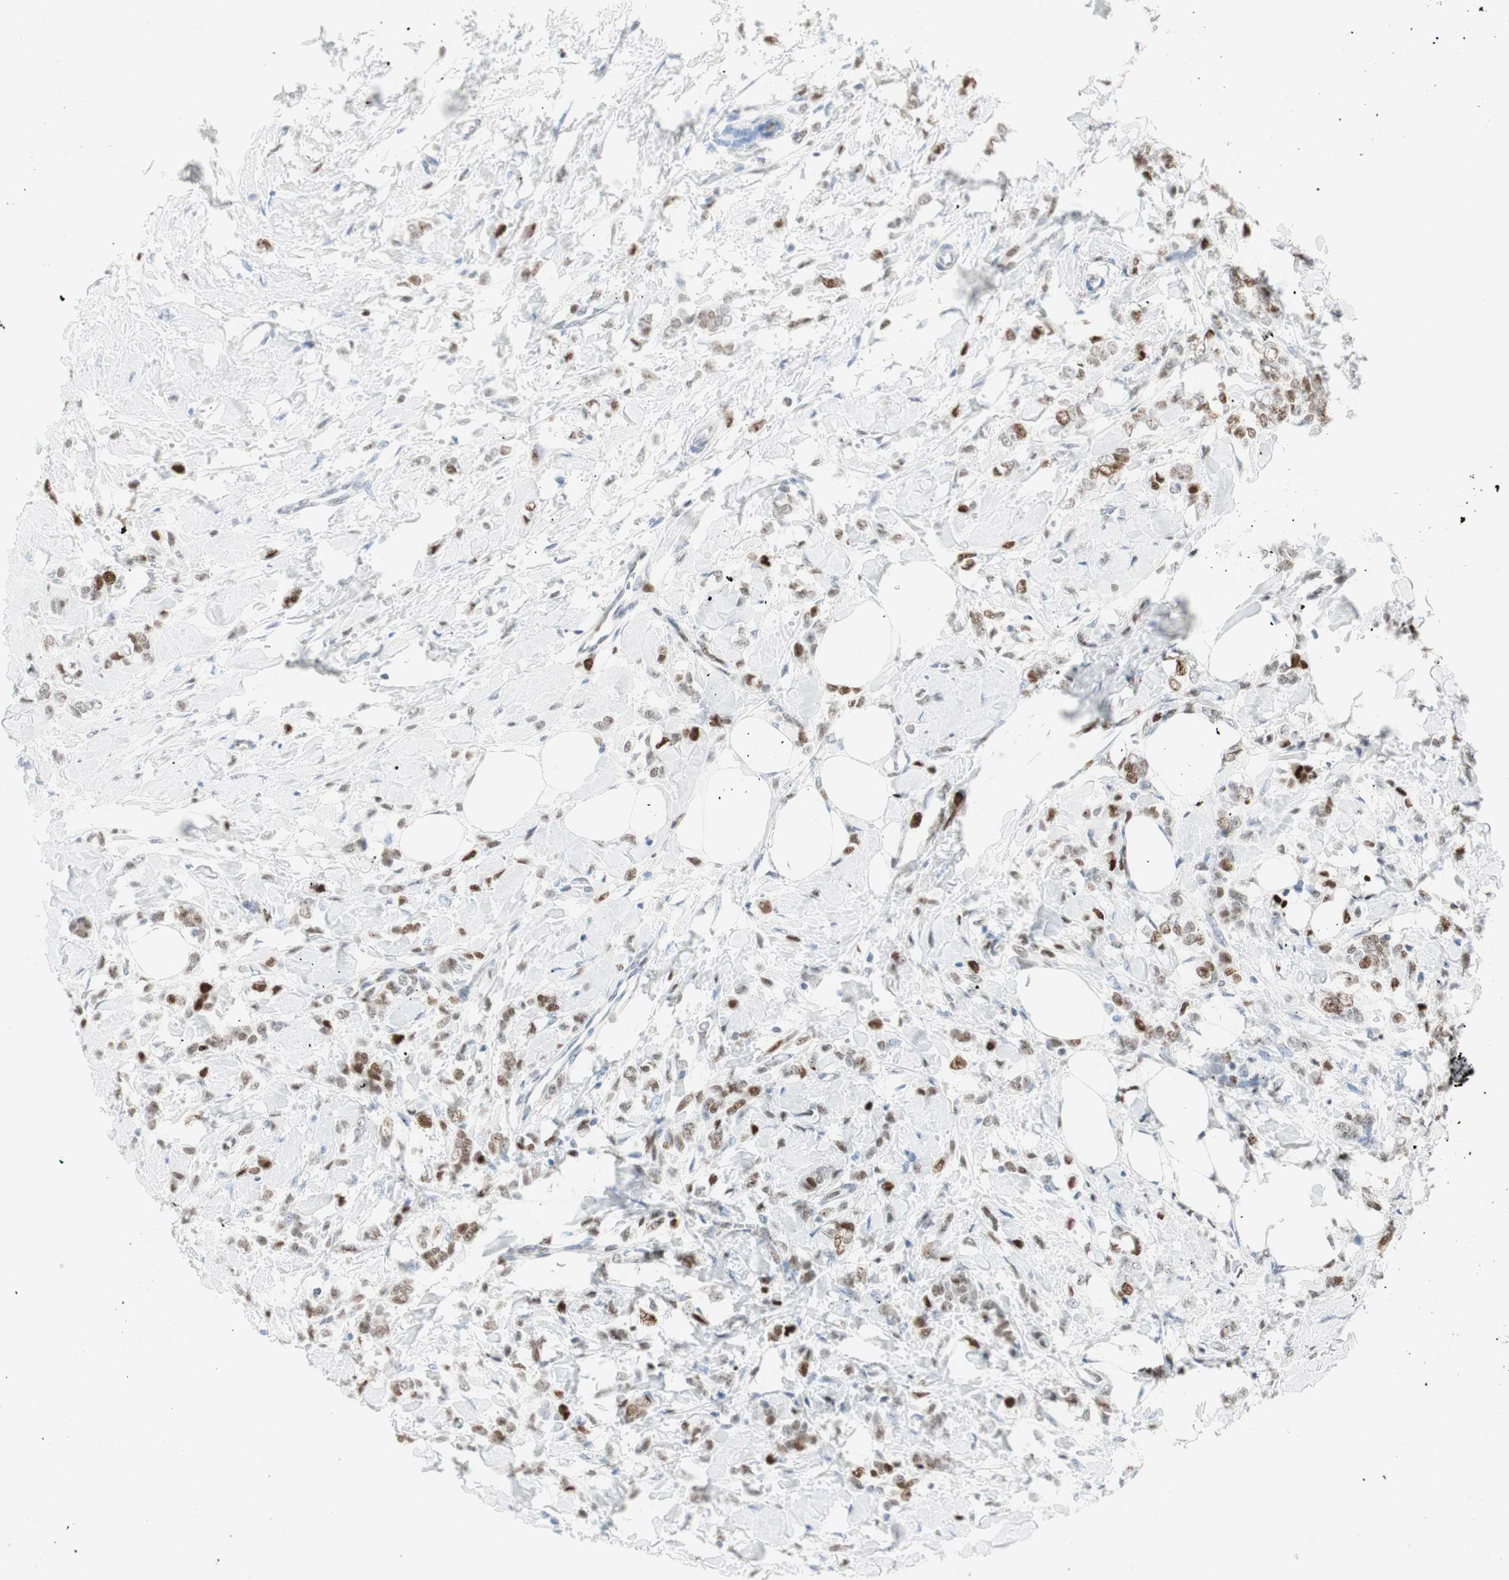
{"staining": {"intensity": "moderate", "quantity": "25%-75%", "location": "nuclear"}, "tissue": "breast cancer", "cell_type": "Tumor cells", "image_type": "cancer", "snomed": [{"axis": "morphology", "description": "Lobular carcinoma, in situ"}, {"axis": "morphology", "description": "Lobular carcinoma"}, {"axis": "topography", "description": "Breast"}], "caption": "A high-resolution micrograph shows immunohistochemistry (IHC) staining of breast cancer (lobular carcinoma), which reveals moderate nuclear expression in about 25%-75% of tumor cells.", "gene": "EZH2", "patient": {"sex": "female", "age": 41}}